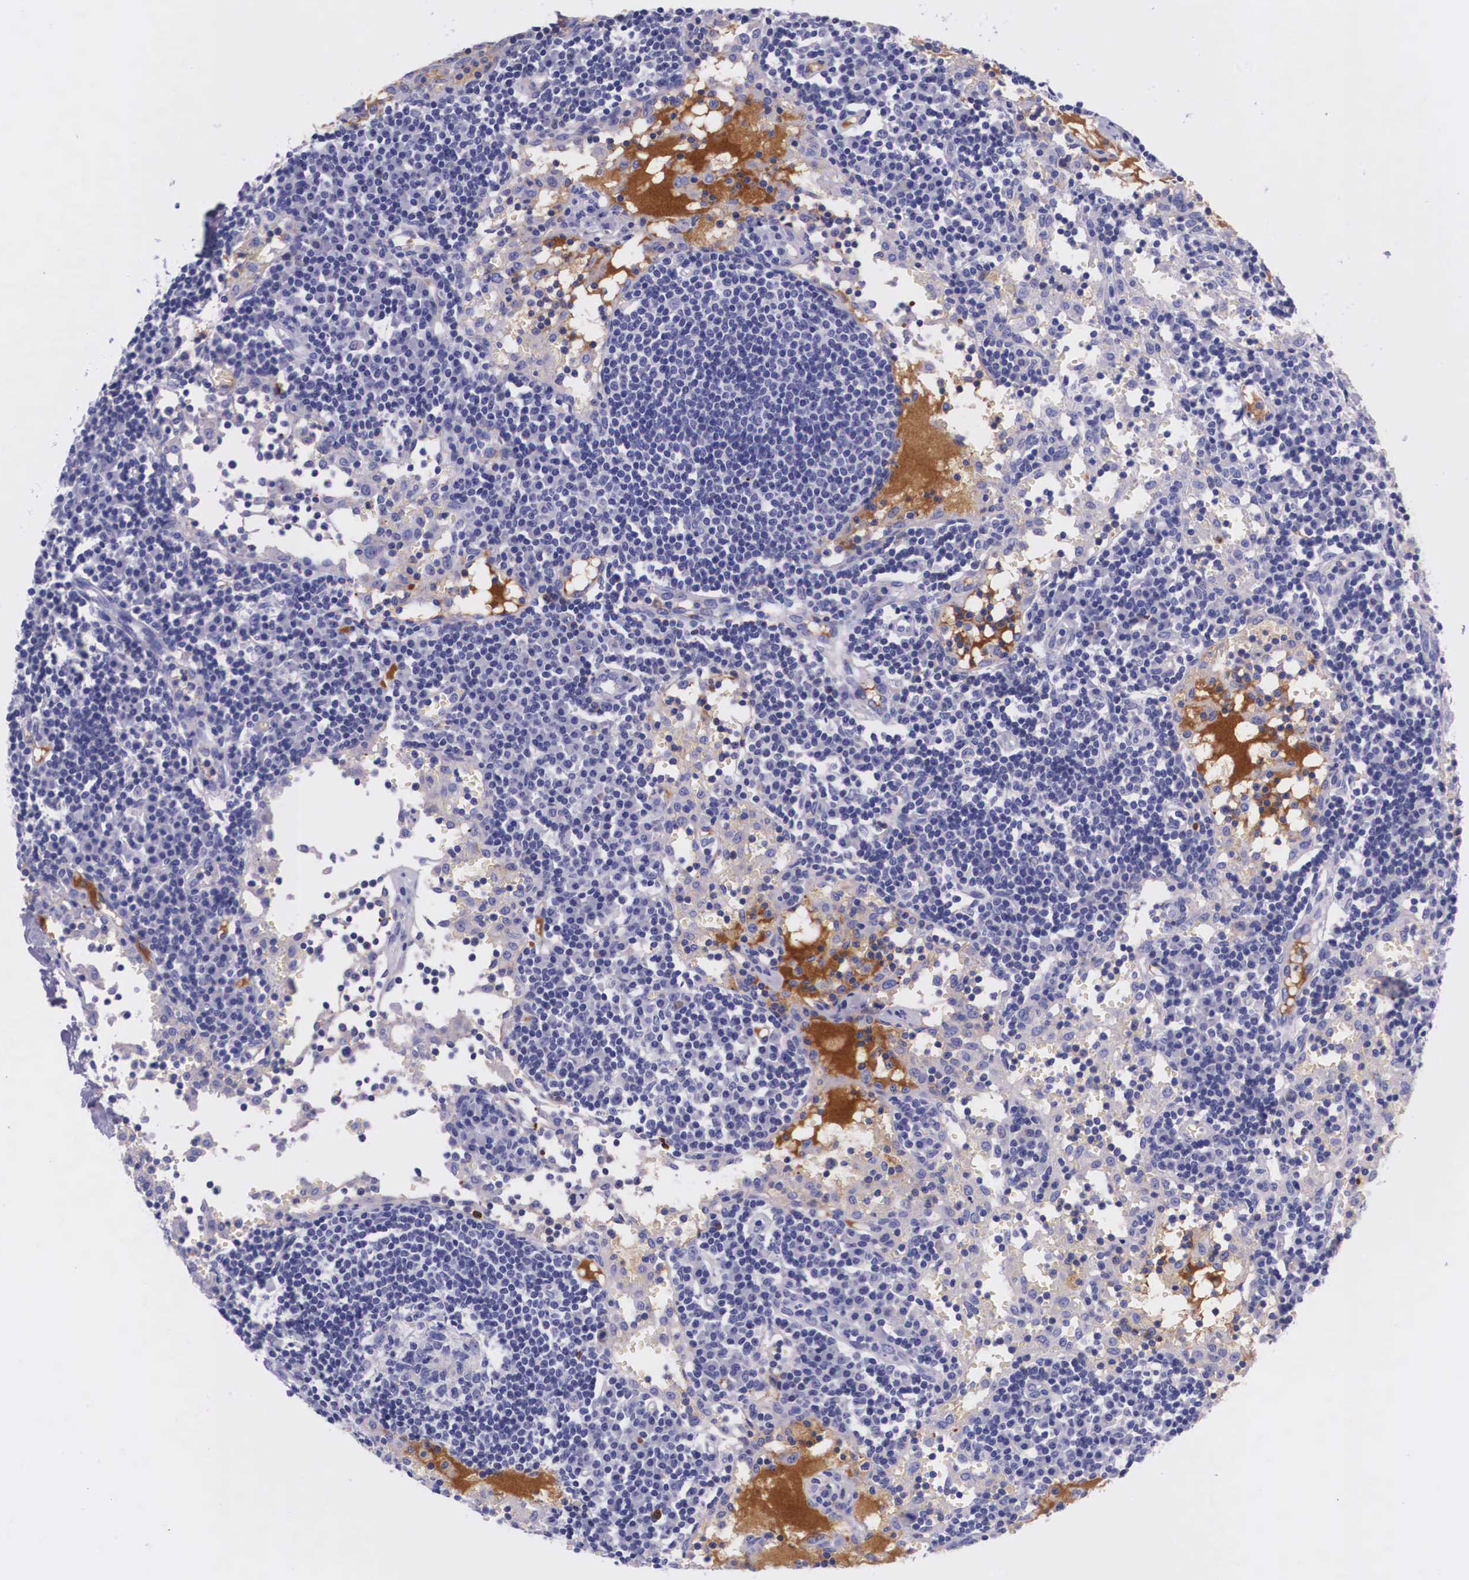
{"staining": {"intensity": "negative", "quantity": "none", "location": "none"}, "tissue": "lymph node", "cell_type": "Germinal center cells", "image_type": "normal", "snomed": [{"axis": "morphology", "description": "Normal tissue, NOS"}, {"axis": "topography", "description": "Lymph node"}], "caption": "IHC of benign lymph node reveals no staining in germinal center cells.", "gene": "PLG", "patient": {"sex": "female", "age": 55}}